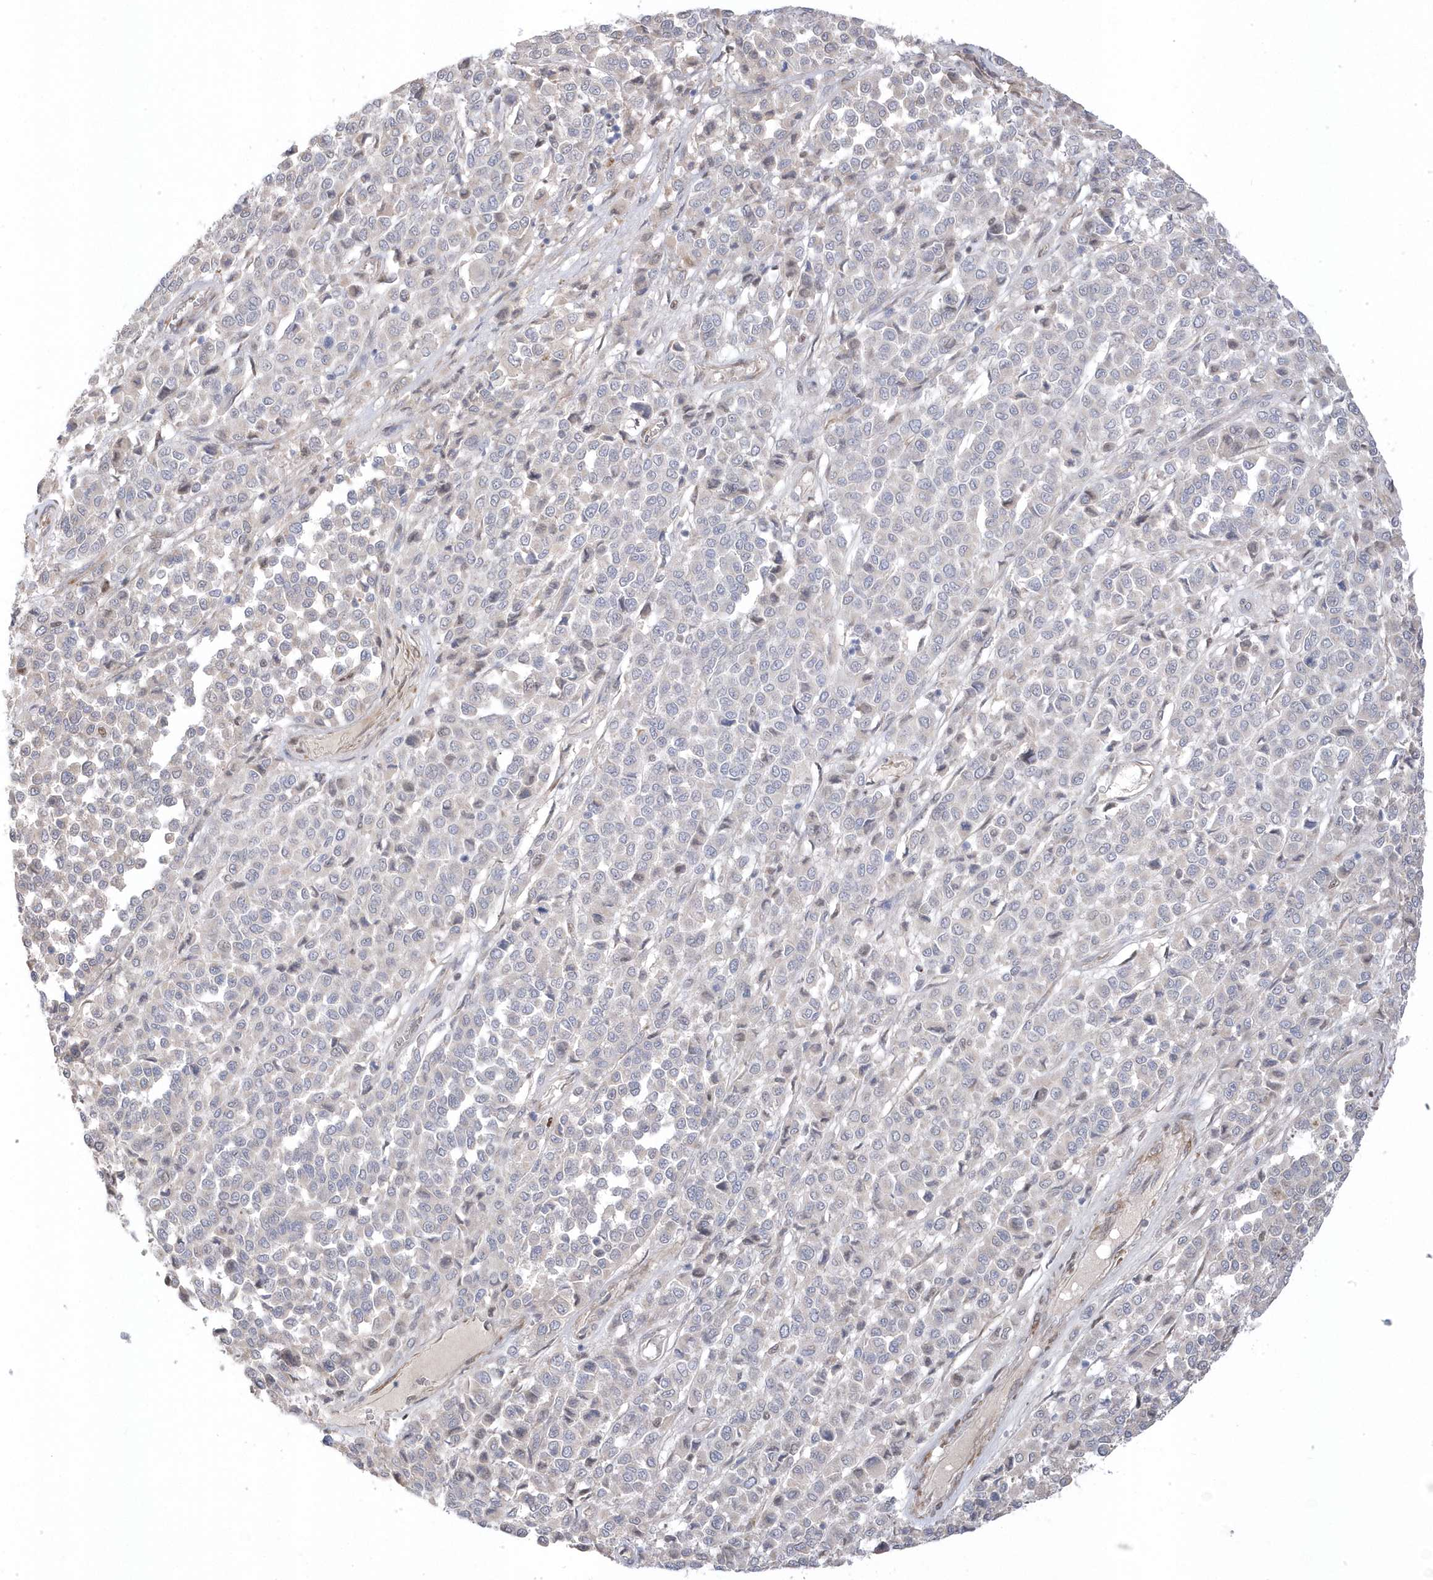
{"staining": {"intensity": "negative", "quantity": "none", "location": "none"}, "tissue": "melanoma", "cell_type": "Tumor cells", "image_type": "cancer", "snomed": [{"axis": "morphology", "description": "Malignant melanoma, Metastatic site"}, {"axis": "topography", "description": "Pancreas"}], "caption": "This is an IHC photomicrograph of melanoma. There is no staining in tumor cells.", "gene": "GTPBP6", "patient": {"sex": "female", "age": 30}}